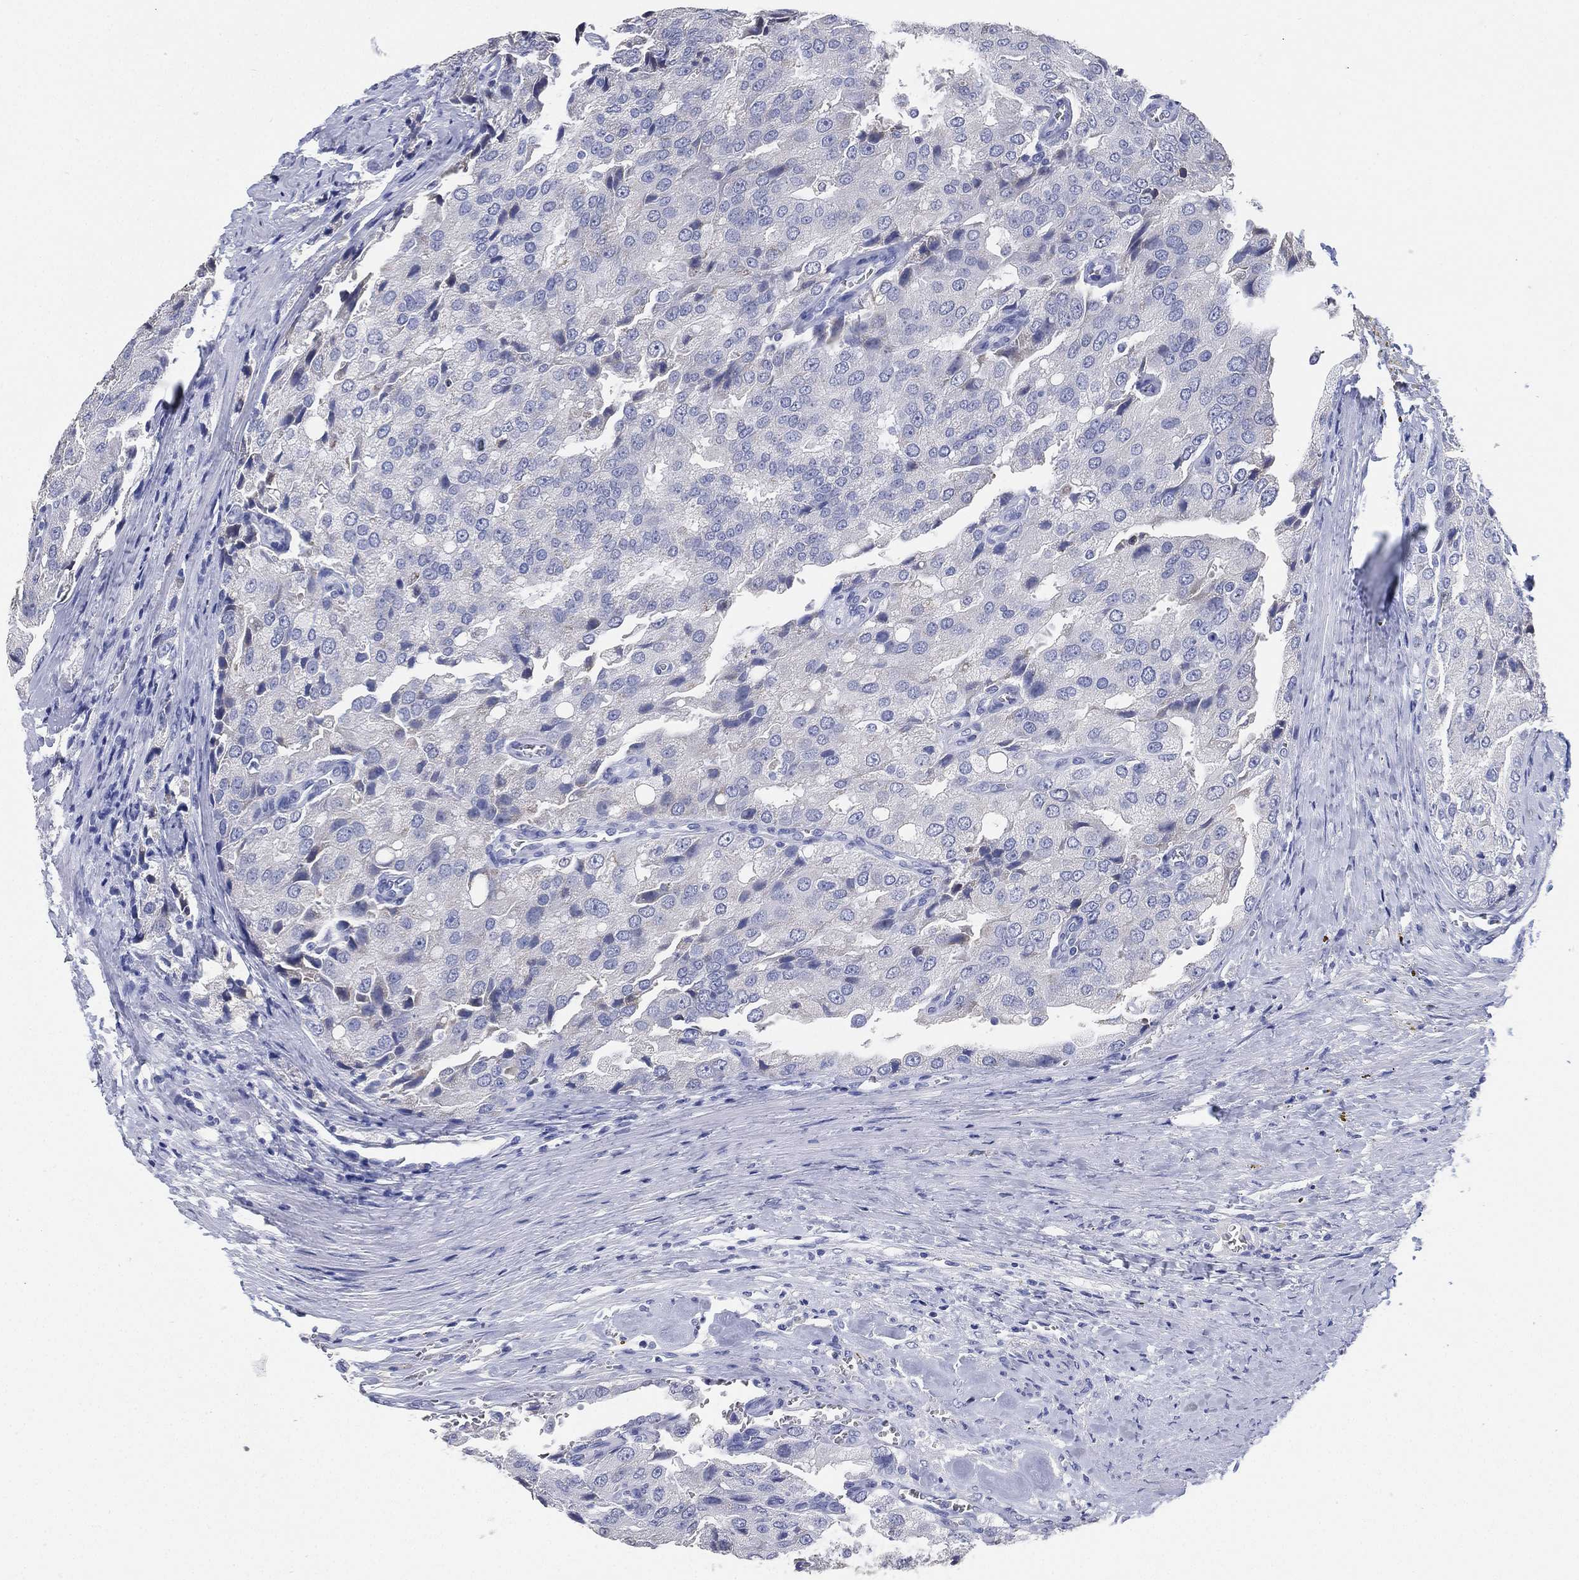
{"staining": {"intensity": "negative", "quantity": "none", "location": "none"}, "tissue": "prostate cancer", "cell_type": "Tumor cells", "image_type": "cancer", "snomed": [{"axis": "morphology", "description": "Adenocarcinoma, NOS"}, {"axis": "topography", "description": "Prostate and seminal vesicle, NOS"}, {"axis": "topography", "description": "Prostate"}], "caption": "Immunohistochemistry photomicrograph of human prostate adenocarcinoma stained for a protein (brown), which displays no expression in tumor cells.", "gene": "IYD", "patient": {"sex": "male", "age": 67}}